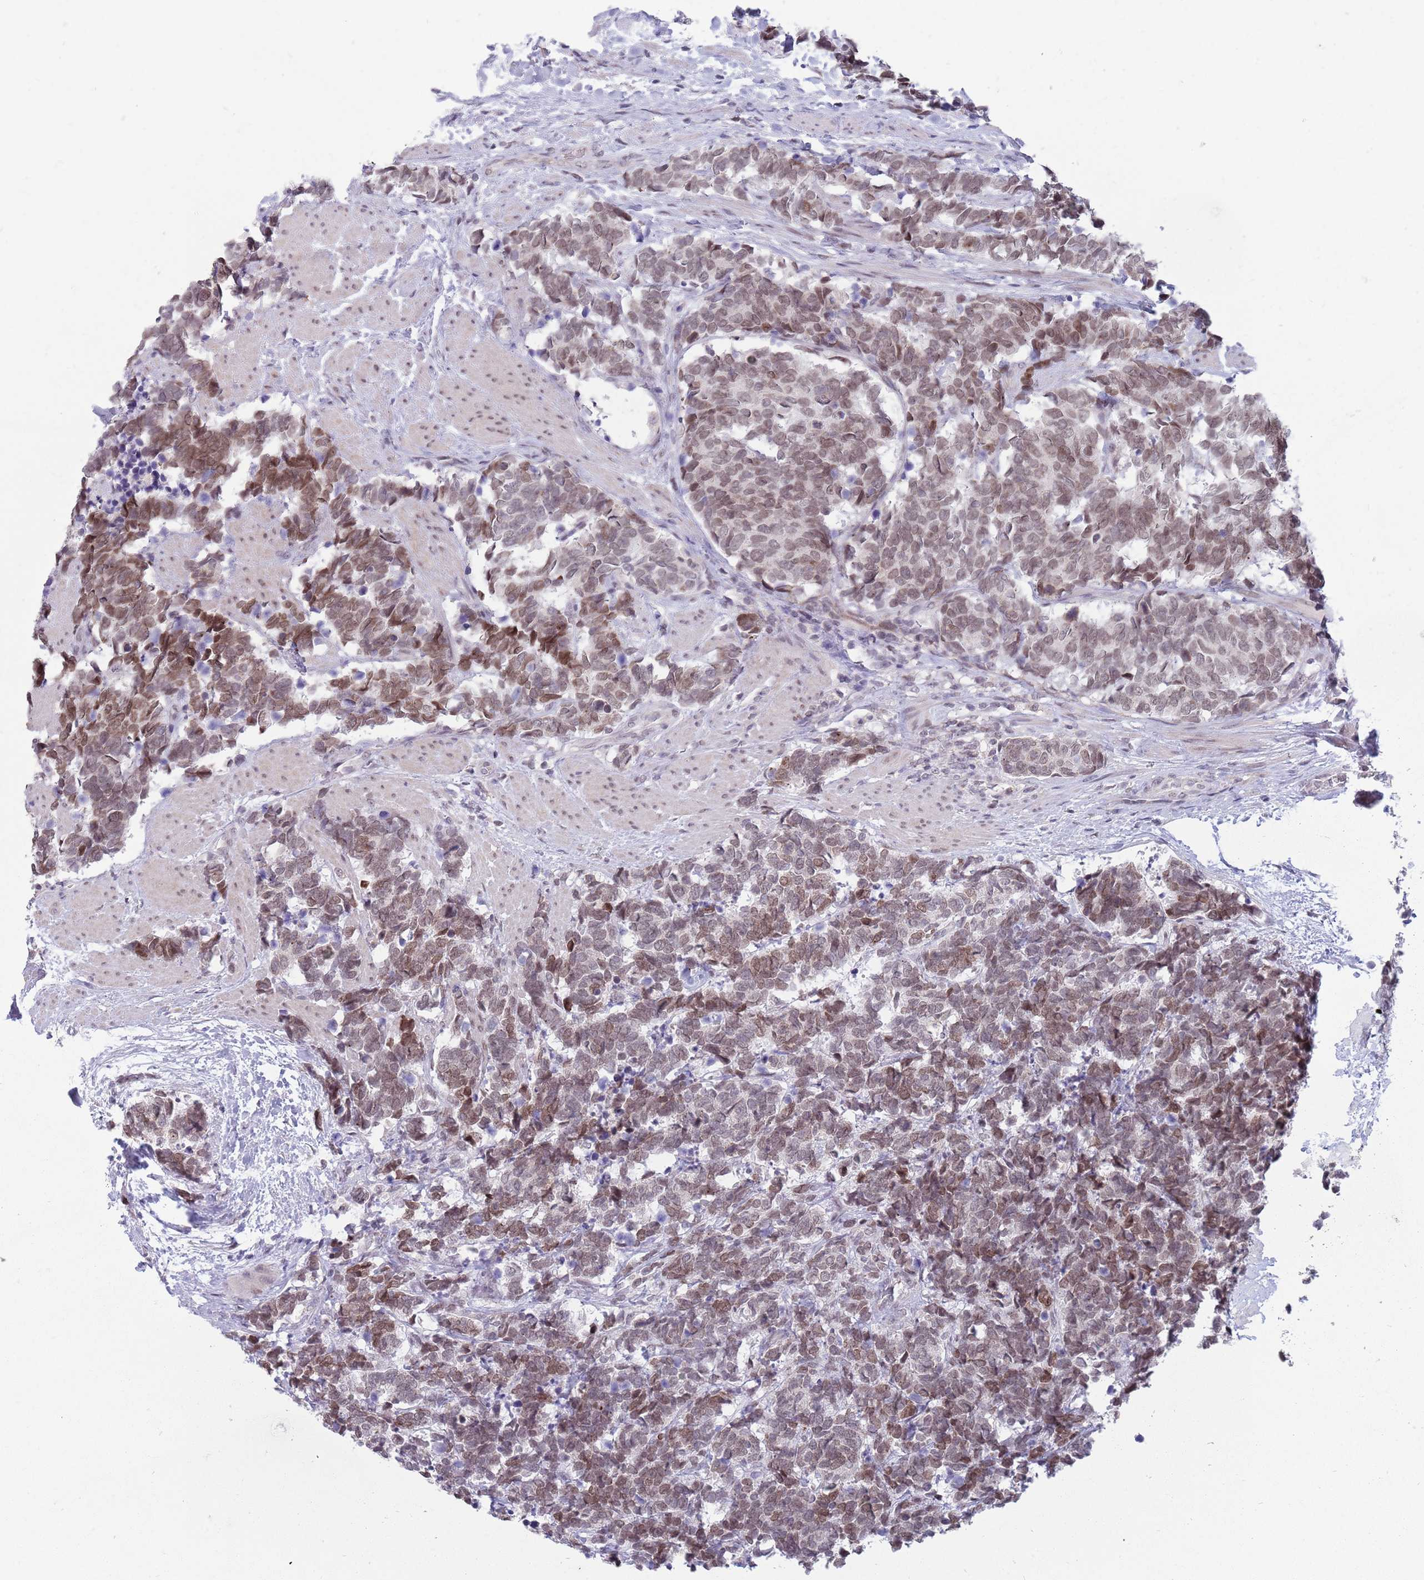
{"staining": {"intensity": "moderate", "quantity": "25%-75%", "location": "nuclear"}, "tissue": "carcinoid", "cell_type": "Tumor cells", "image_type": "cancer", "snomed": [{"axis": "morphology", "description": "Carcinoma, NOS"}, {"axis": "morphology", "description": "Carcinoid, malignant, NOS"}, {"axis": "topography", "description": "Prostate"}], "caption": "Immunohistochemistry of human carcinoid exhibits medium levels of moderate nuclear staining in about 25%-75% of tumor cells.", "gene": "ZNF574", "patient": {"sex": "male", "age": 57}}